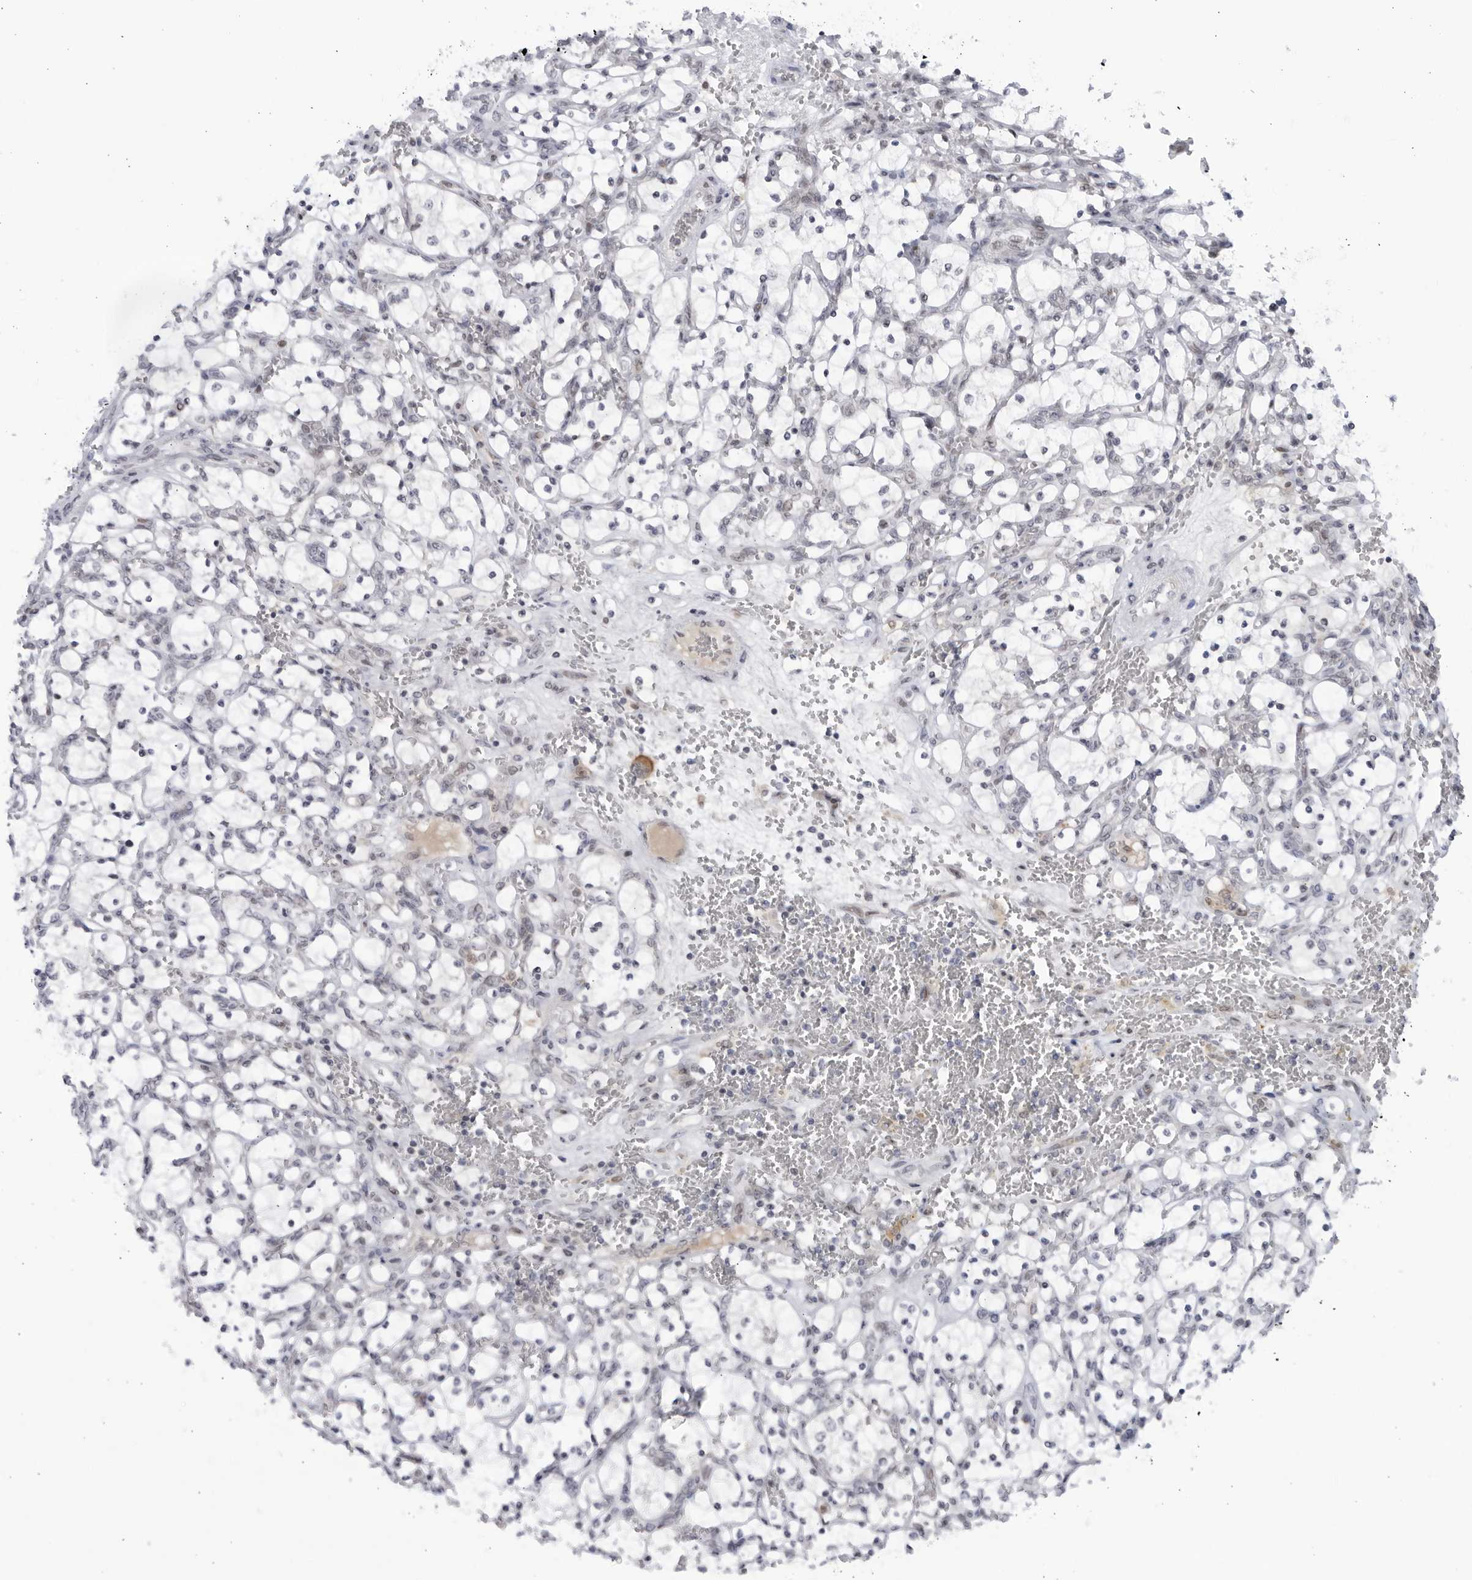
{"staining": {"intensity": "negative", "quantity": "none", "location": "none"}, "tissue": "renal cancer", "cell_type": "Tumor cells", "image_type": "cancer", "snomed": [{"axis": "morphology", "description": "Adenocarcinoma, NOS"}, {"axis": "topography", "description": "Kidney"}], "caption": "Human renal adenocarcinoma stained for a protein using immunohistochemistry (IHC) reveals no positivity in tumor cells.", "gene": "DTL", "patient": {"sex": "female", "age": 69}}